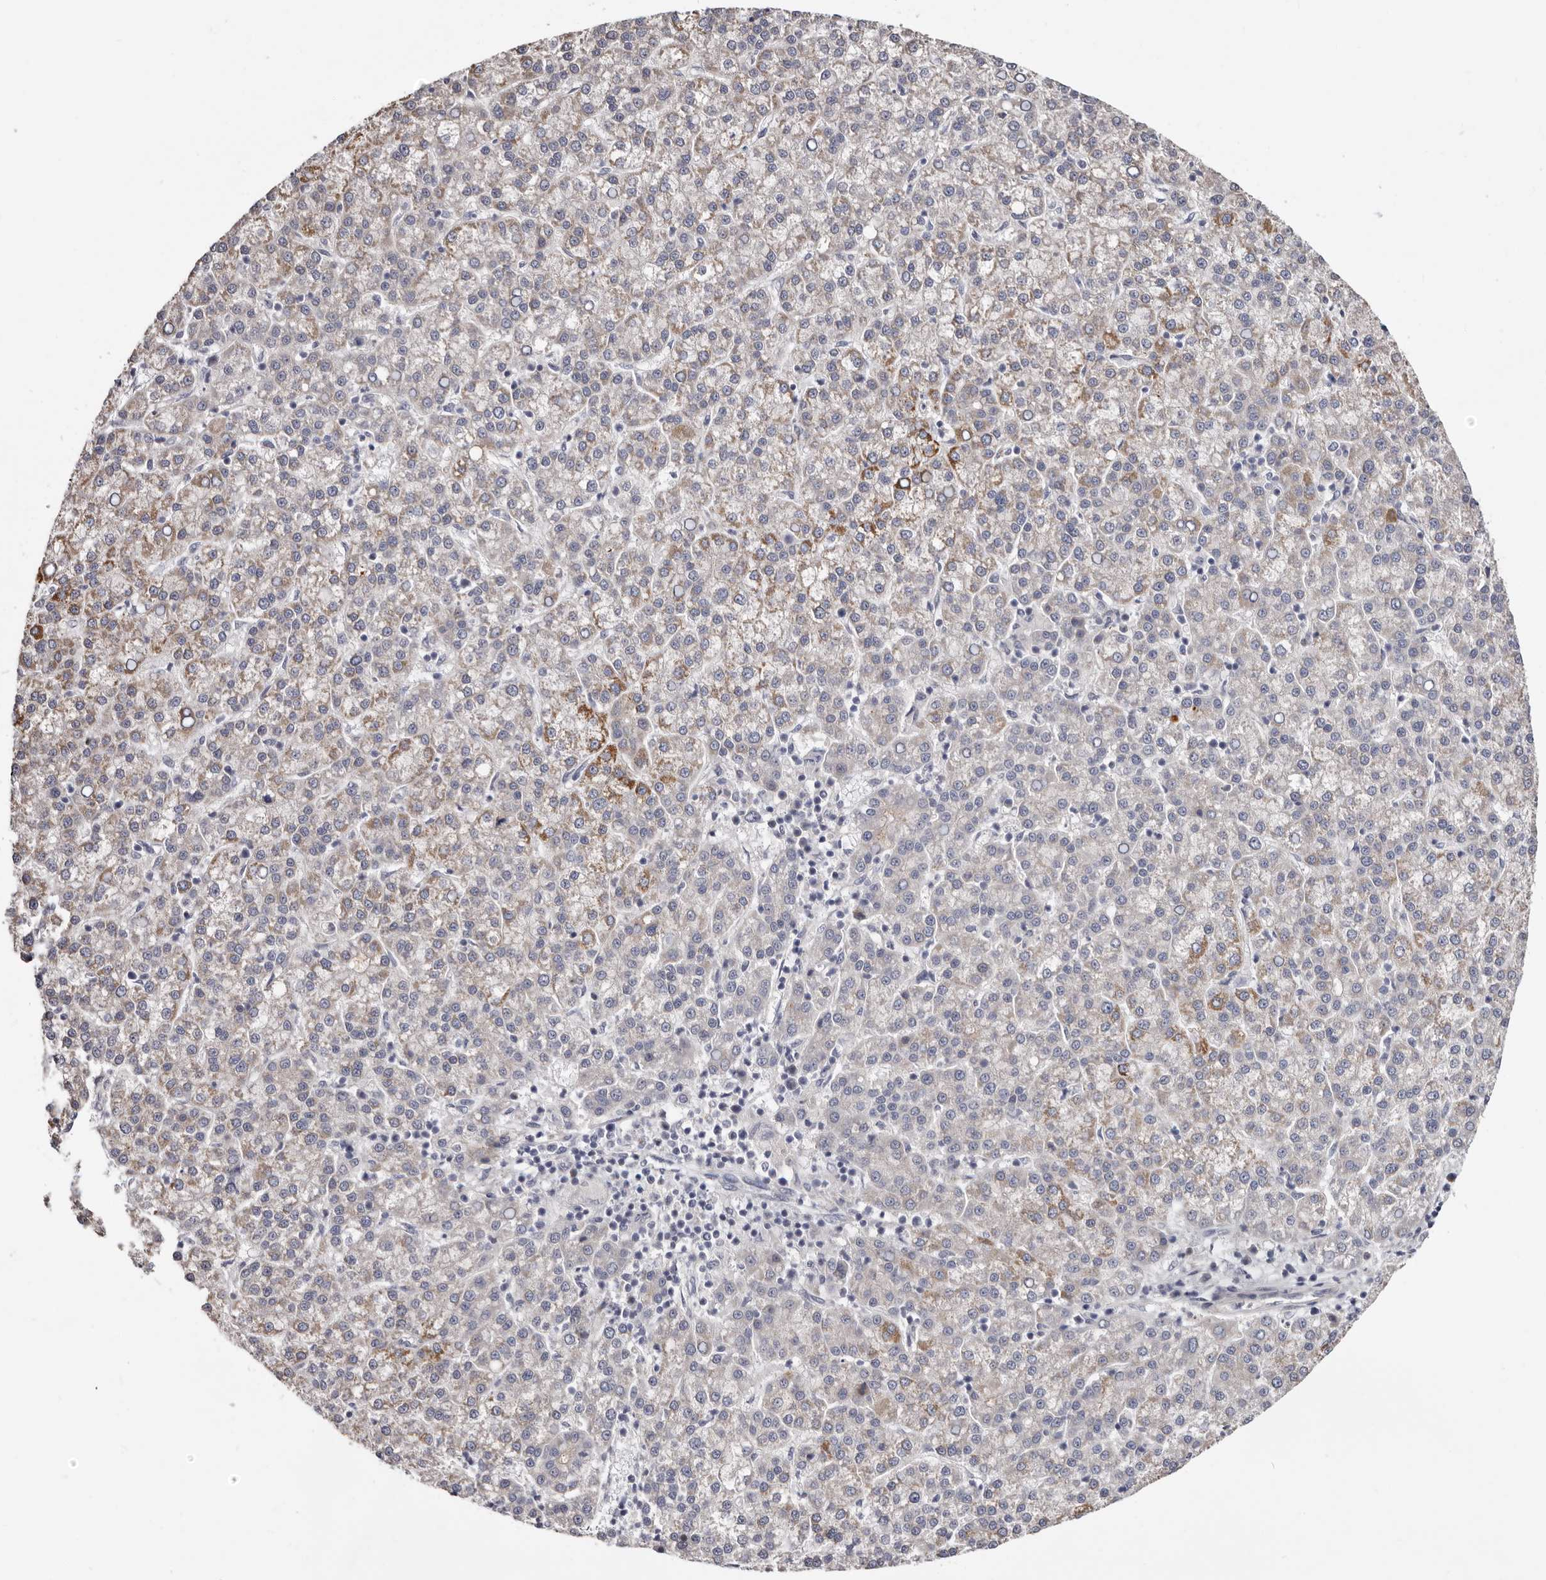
{"staining": {"intensity": "moderate", "quantity": "<25%", "location": "cytoplasmic/membranous"}, "tissue": "liver cancer", "cell_type": "Tumor cells", "image_type": "cancer", "snomed": [{"axis": "morphology", "description": "Carcinoma, Hepatocellular, NOS"}, {"axis": "topography", "description": "Liver"}], "caption": "About <25% of tumor cells in human liver cancer (hepatocellular carcinoma) exhibit moderate cytoplasmic/membranous protein positivity as visualized by brown immunohistochemical staining.", "gene": "SPTA1", "patient": {"sex": "female", "age": 58}}